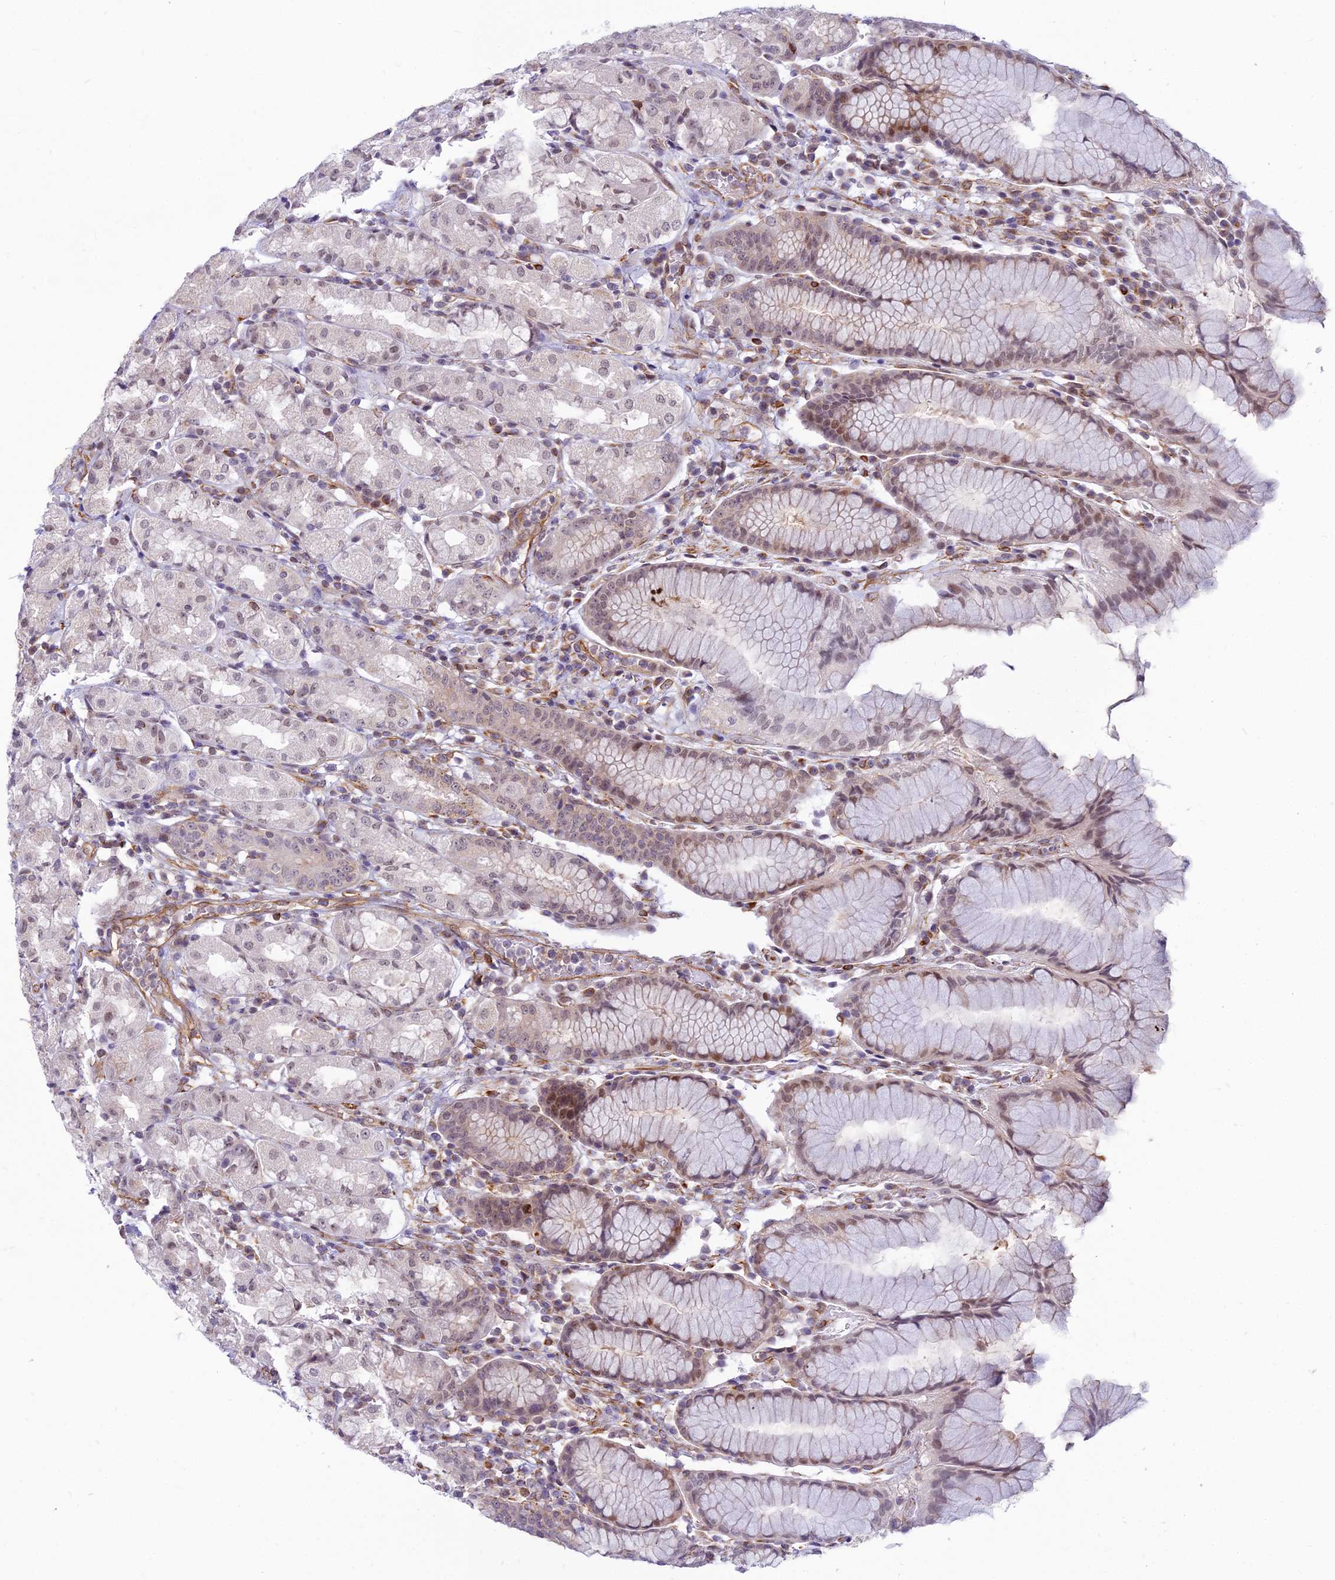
{"staining": {"intensity": "moderate", "quantity": "25%-75%", "location": "cytoplasmic/membranous,nuclear"}, "tissue": "stomach", "cell_type": "Glandular cells", "image_type": "normal", "snomed": [{"axis": "morphology", "description": "Normal tissue, NOS"}, {"axis": "topography", "description": "Stomach, lower"}], "caption": "The image exhibits immunohistochemical staining of unremarkable stomach. There is moderate cytoplasmic/membranous,nuclear staining is present in approximately 25%-75% of glandular cells. (IHC, brightfield microscopy, high magnification).", "gene": "SAPCD2", "patient": {"sex": "female", "age": 56}}